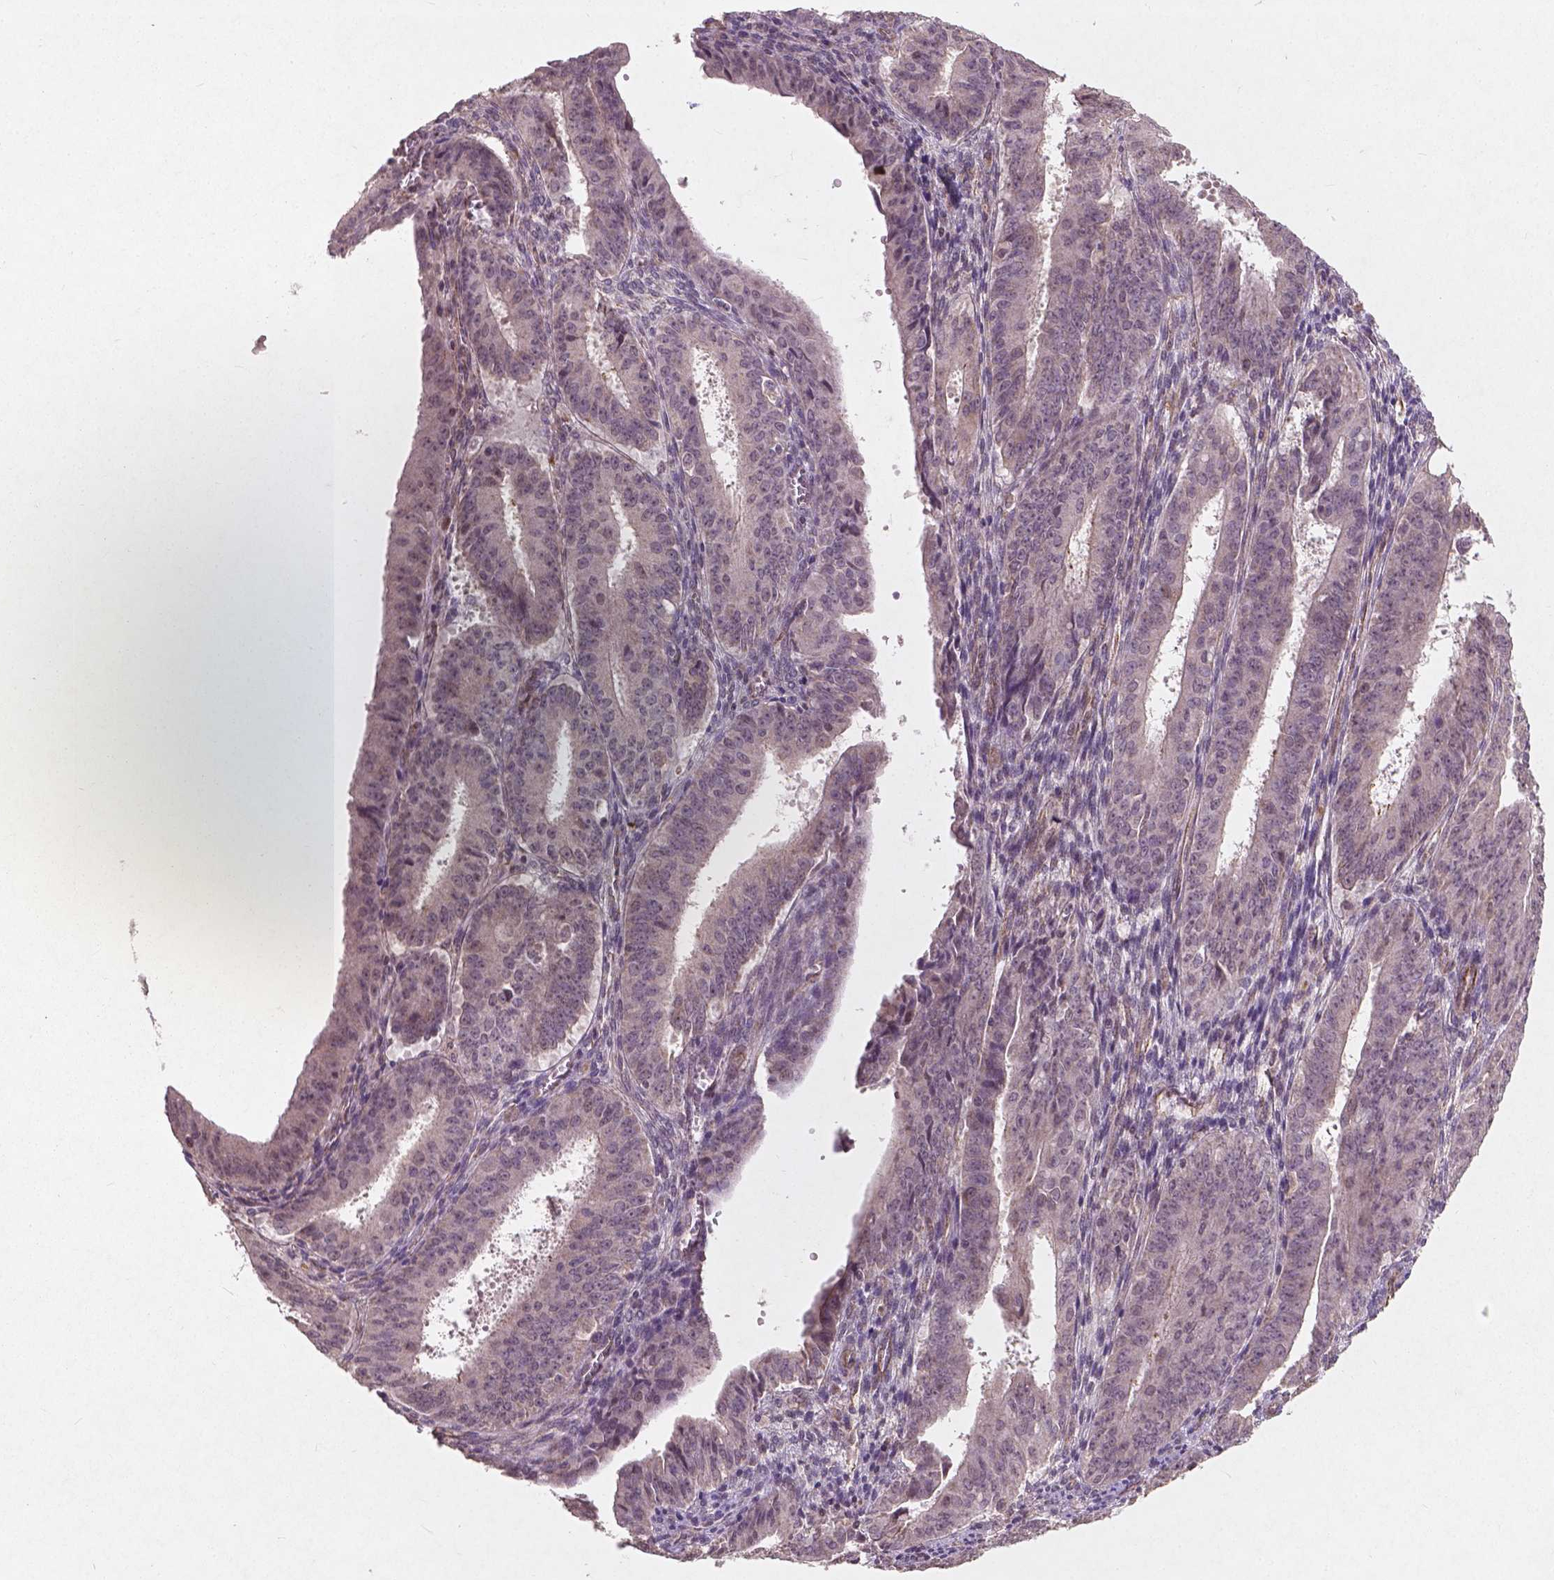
{"staining": {"intensity": "negative", "quantity": "none", "location": "none"}, "tissue": "ovarian cancer", "cell_type": "Tumor cells", "image_type": "cancer", "snomed": [{"axis": "morphology", "description": "Carcinoma, endometroid"}, {"axis": "topography", "description": "Ovary"}], "caption": "The image reveals no staining of tumor cells in ovarian cancer (endometroid carcinoma). (DAB immunohistochemistry, high magnification).", "gene": "SMAD2", "patient": {"sex": "female", "age": 42}}